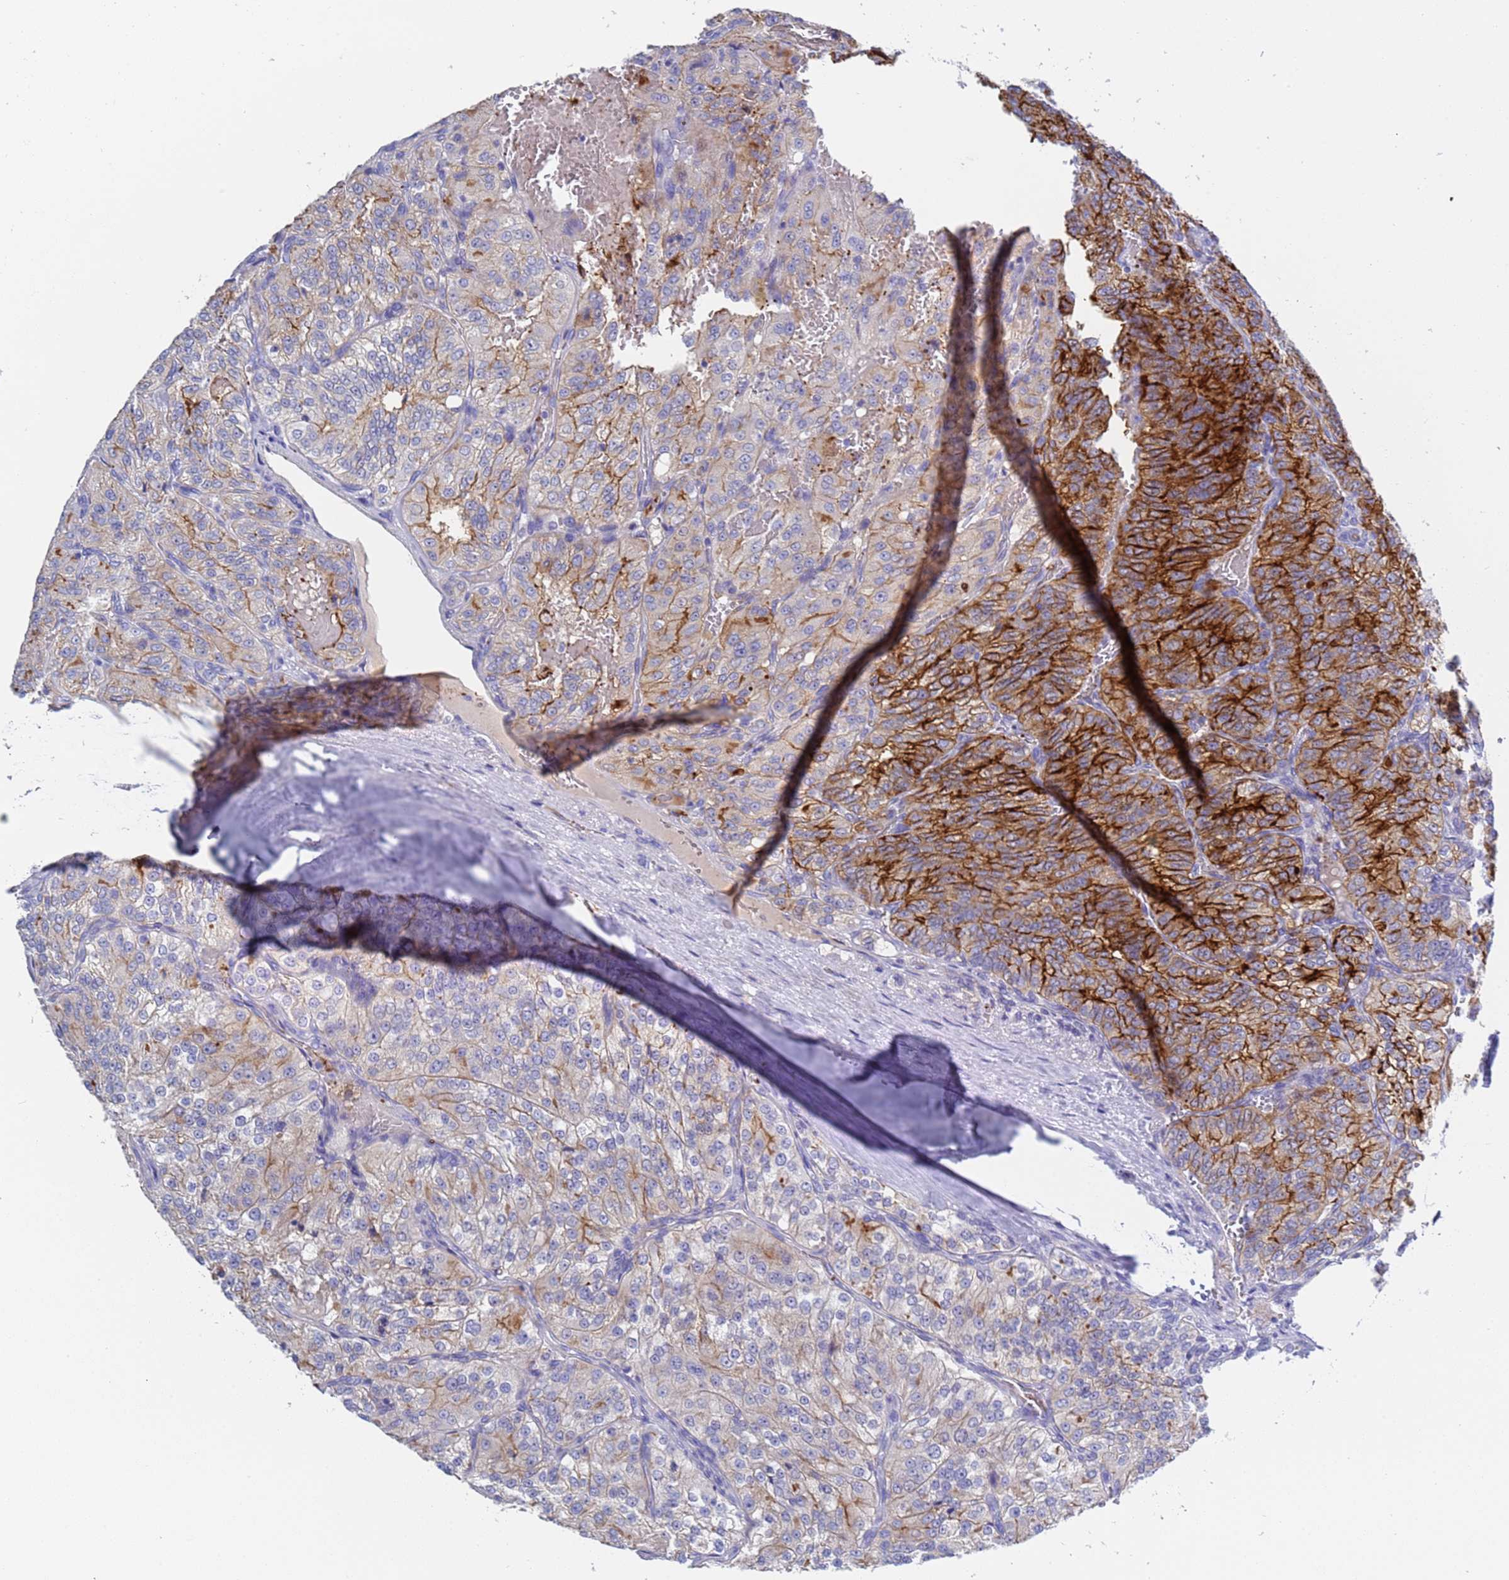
{"staining": {"intensity": "moderate", "quantity": "<25%", "location": "cytoplasmic/membranous"}, "tissue": "renal cancer", "cell_type": "Tumor cells", "image_type": "cancer", "snomed": [{"axis": "morphology", "description": "Adenocarcinoma, NOS"}, {"axis": "topography", "description": "Kidney"}], "caption": "High-magnification brightfield microscopy of renal cancer stained with DAB (brown) and counterstained with hematoxylin (blue). tumor cells exhibit moderate cytoplasmic/membranous expression is appreciated in about<25% of cells.", "gene": "C4orf46", "patient": {"sex": "female", "age": 63}}